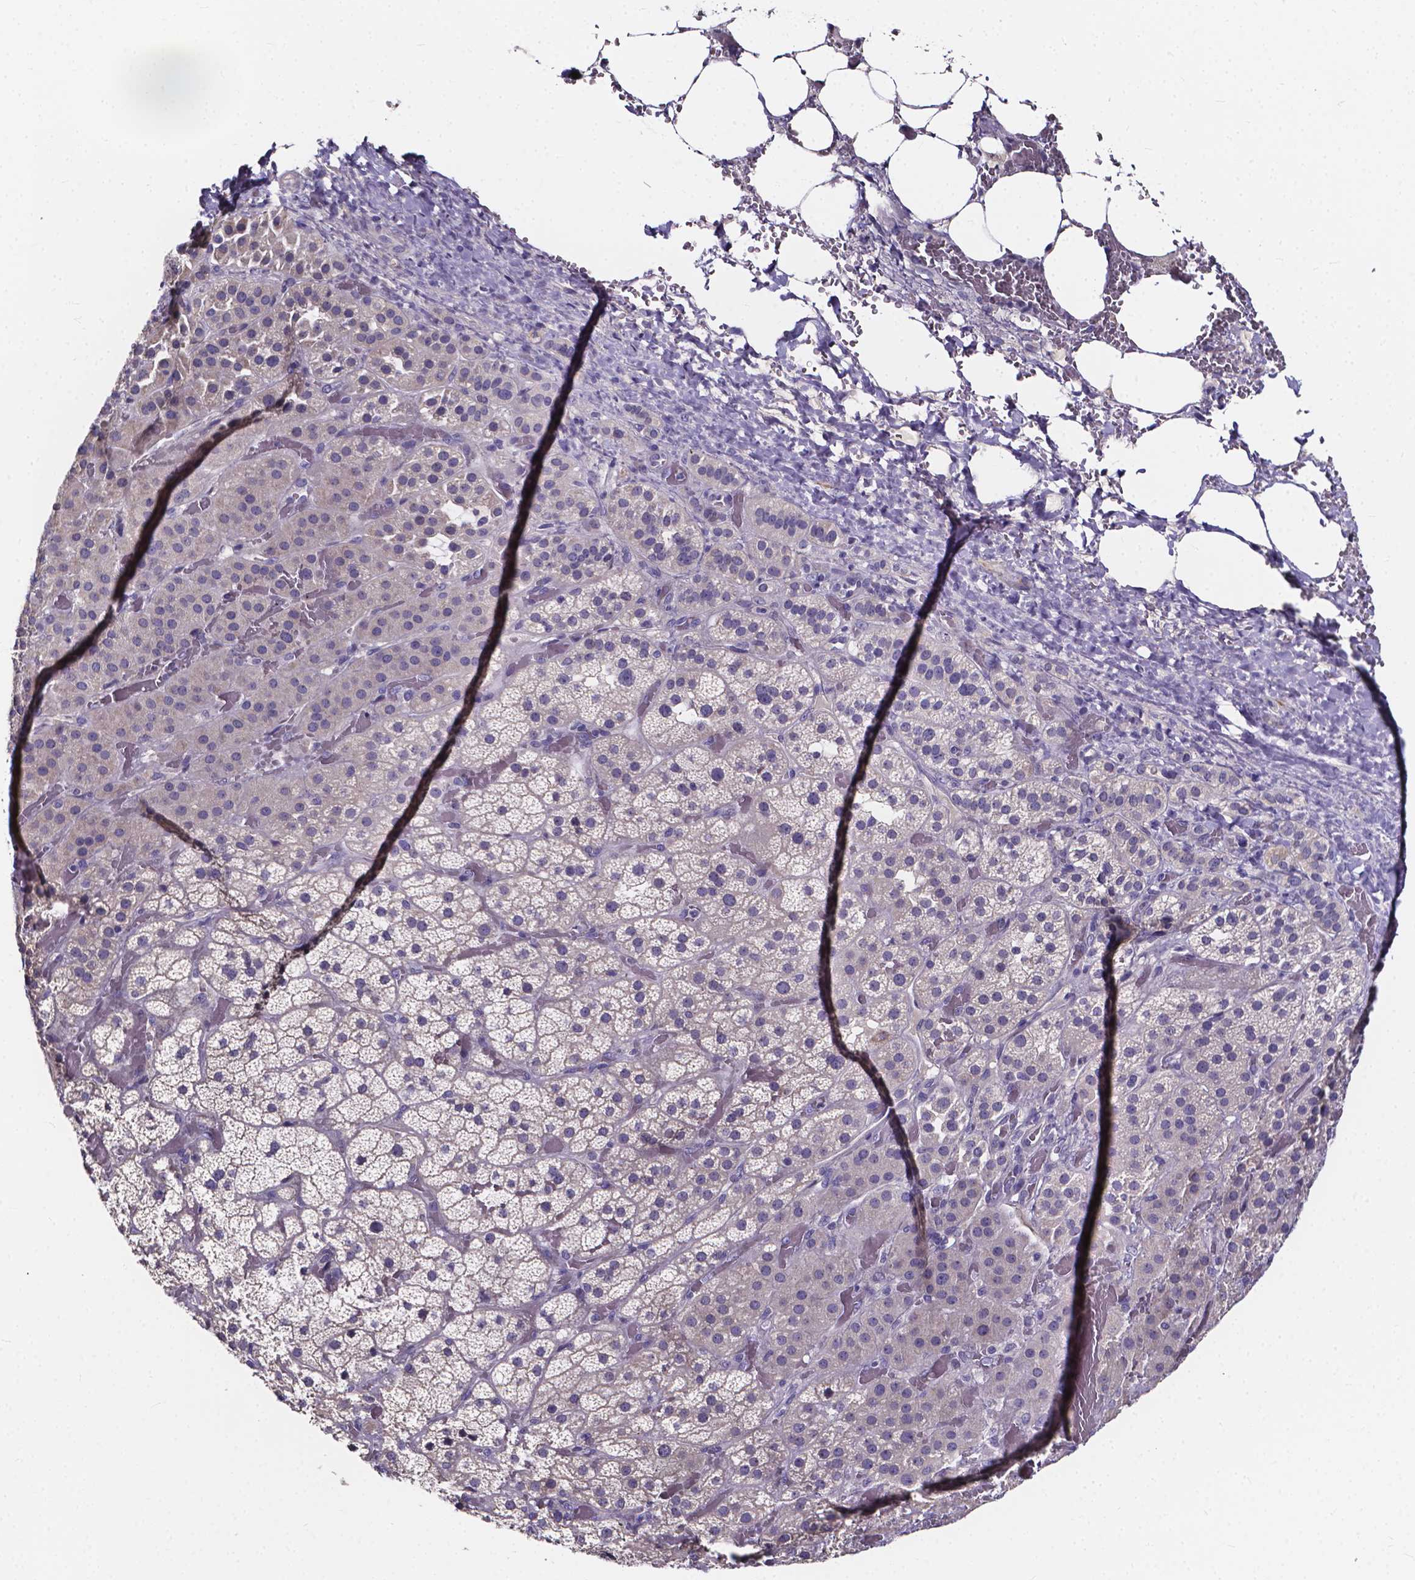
{"staining": {"intensity": "negative", "quantity": "none", "location": "none"}, "tissue": "adrenal gland", "cell_type": "Glandular cells", "image_type": "normal", "snomed": [{"axis": "morphology", "description": "Normal tissue, NOS"}, {"axis": "topography", "description": "Adrenal gland"}], "caption": "The photomicrograph reveals no staining of glandular cells in unremarkable adrenal gland.", "gene": "SPOCD1", "patient": {"sex": "male", "age": 57}}